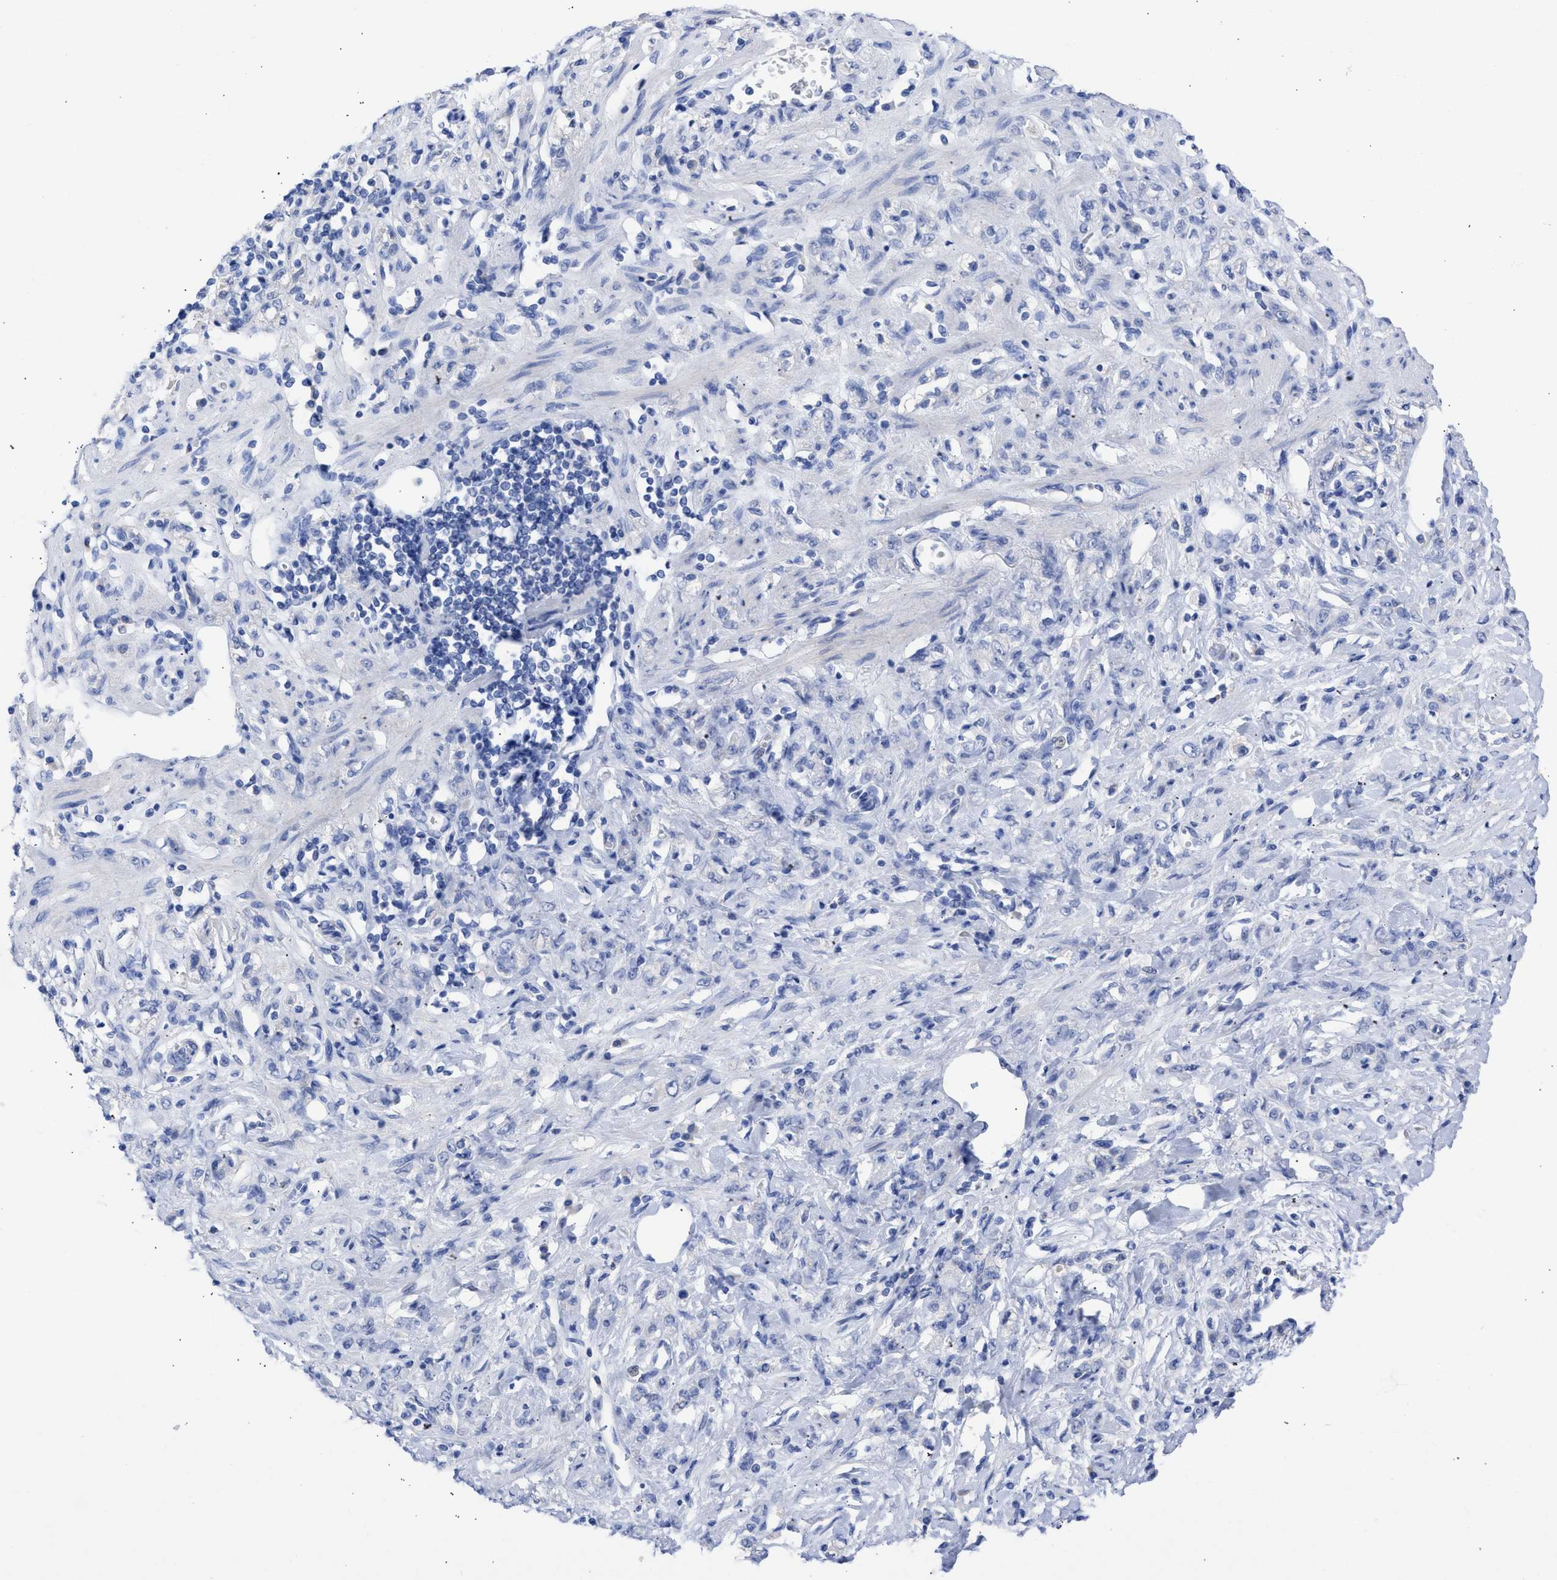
{"staining": {"intensity": "negative", "quantity": "none", "location": "none"}, "tissue": "stomach cancer", "cell_type": "Tumor cells", "image_type": "cancer", "snomed": [{"axis": "morphology", "description": "Normal tissue, NOS"}, {"axis": "morphology", "description": "Adenocarcinoma, NOS"}, {"axis": "topography", "description": "Stomach"}], "caption": "DAB immunohistochemical staining of human stomach cancer exhibits no significant staining in tumor cells.", "gene": "RSPH1", "patient": {"sex": "male", "age": 82}}